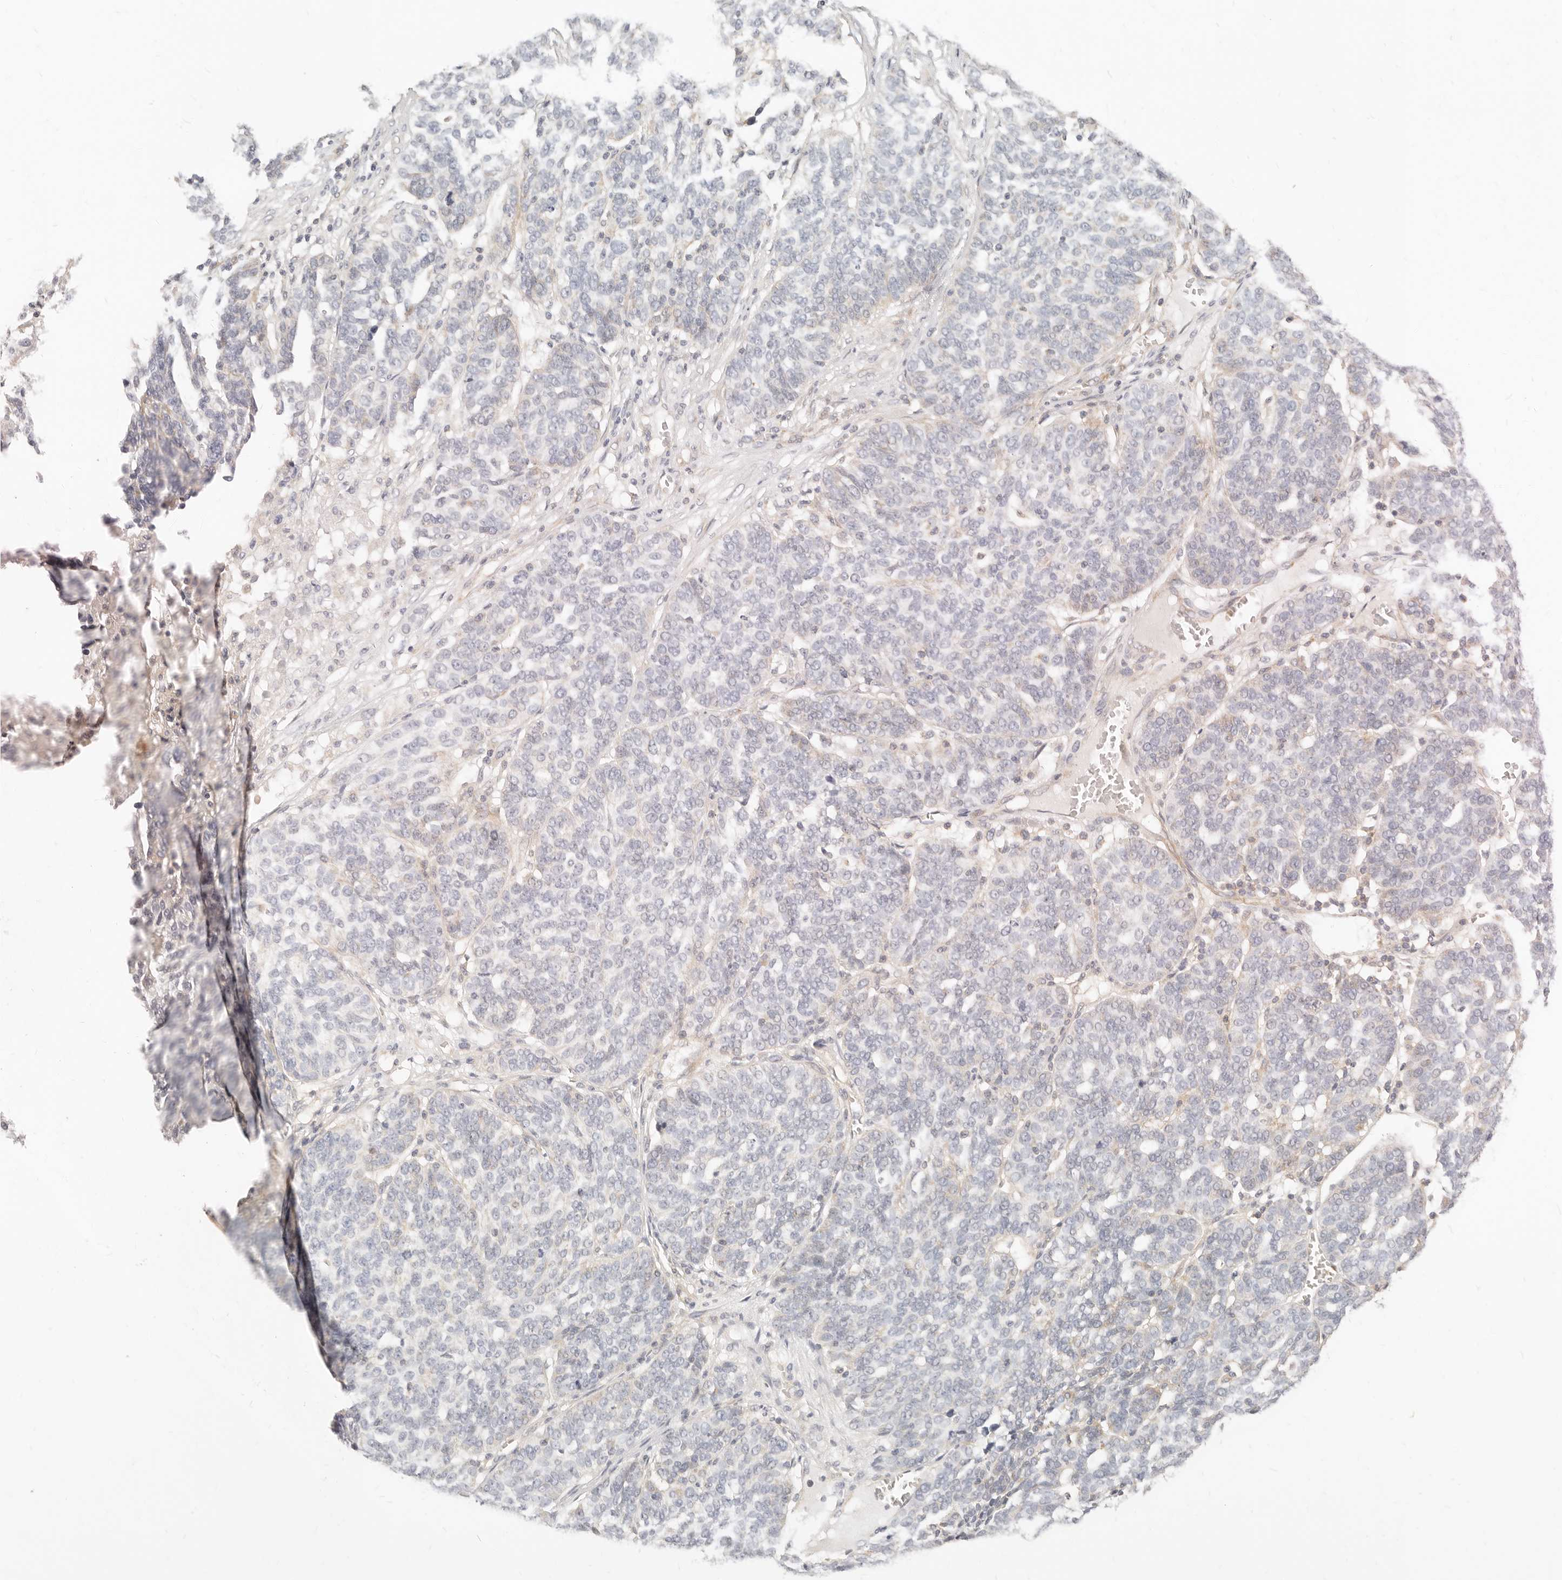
{"staining": {"intensity": "negative", "quantity": "none", "location": "none"}, "tissue": "ovarian cancer", "cell_type": "Tumor cells", "image_type": "cancer", "snomed": [{"axis": "morphology", "description": "Cystadenocarcinoma, serous, NOS"}, {"axis": "topography", "description": "Ovary"}], "caption": "There is no significant staining in tumor cells of ovarian cancer.", "gene": "LTB4R2", "patient": {"sex": "female", "age": 59}}